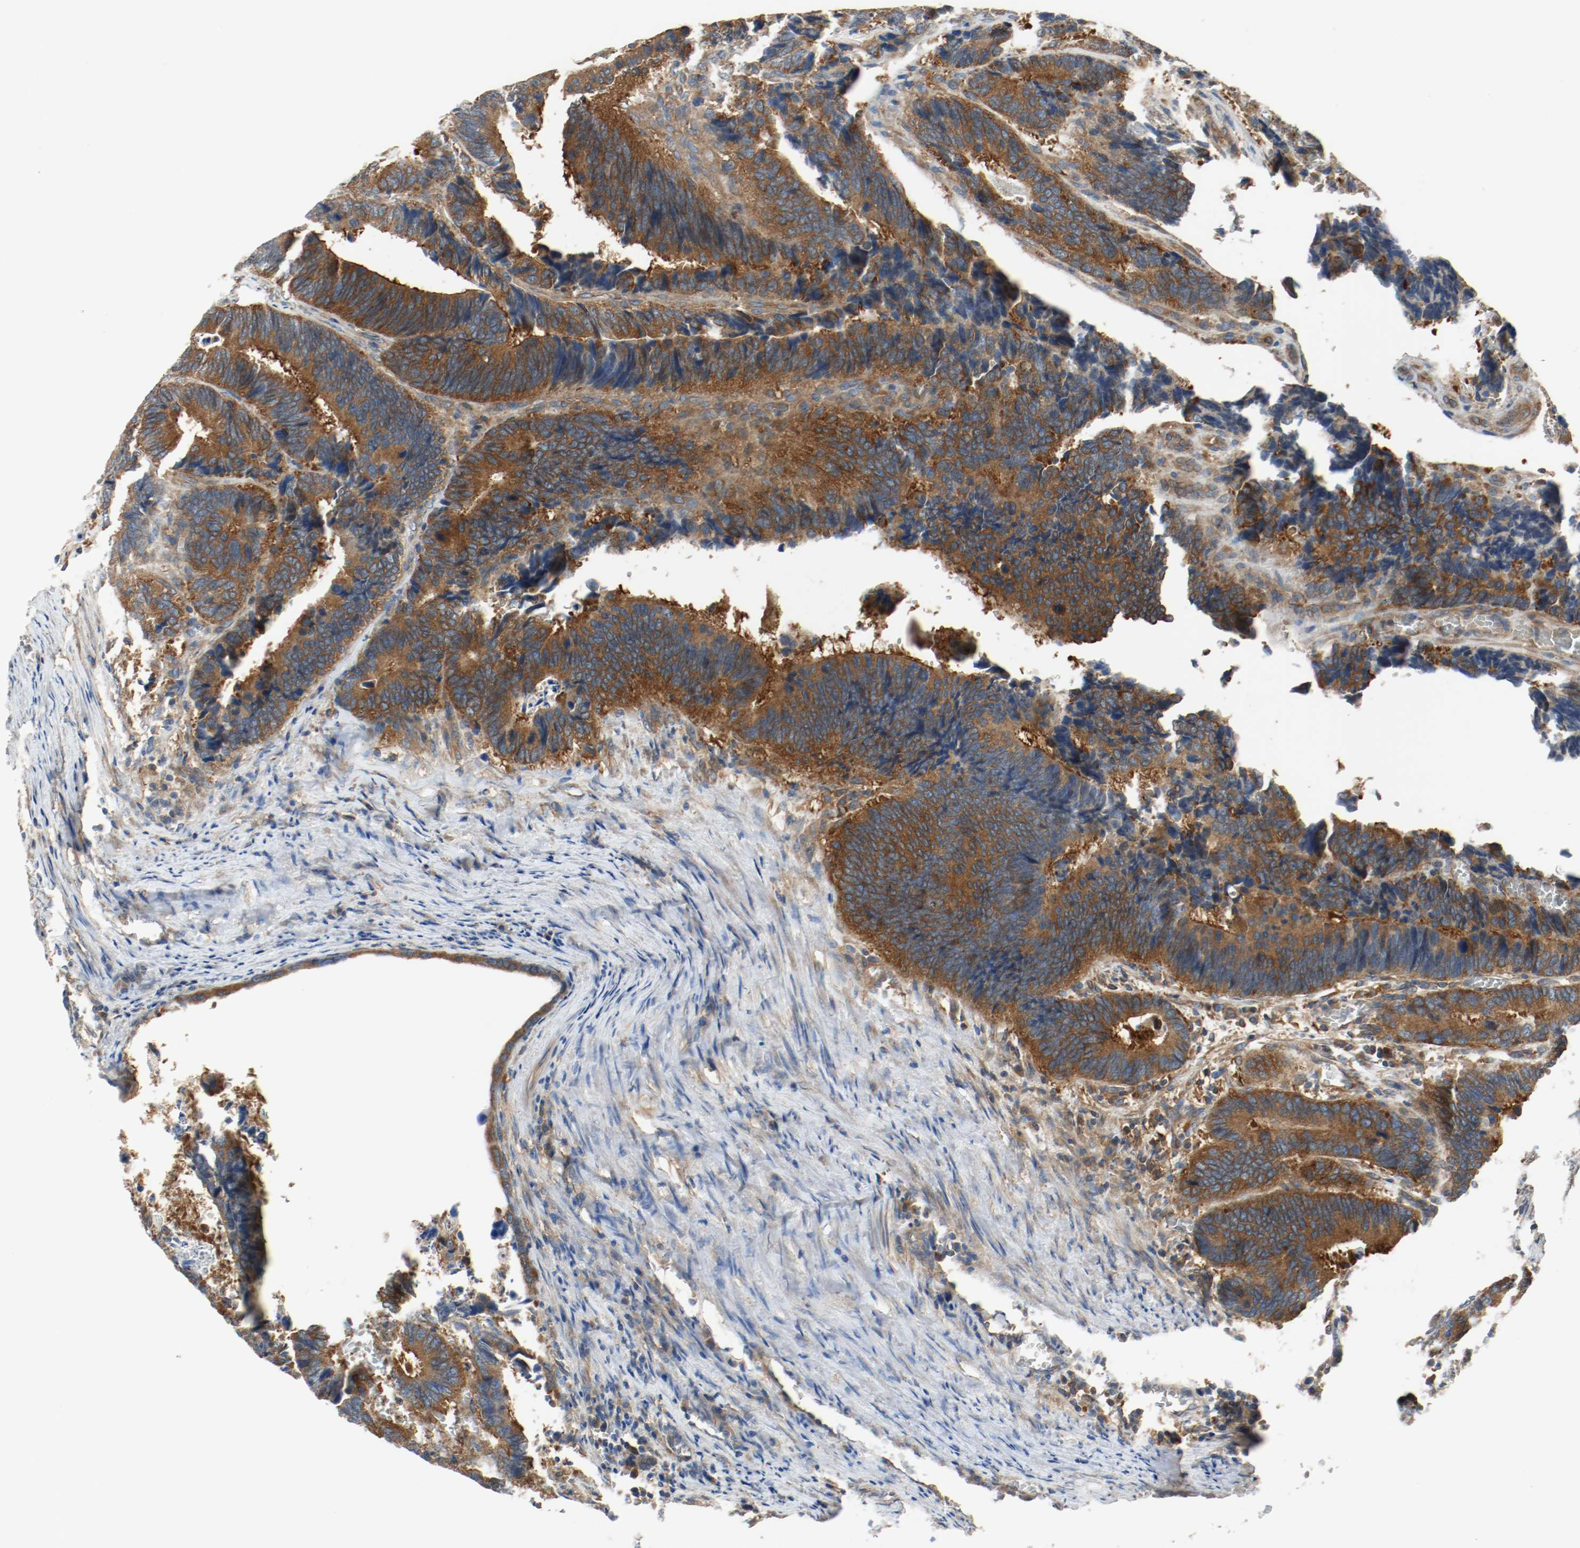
{"staining": {"intensity": "strong", "quantity": ">75%", "location": "cytoplasmic/membranous"}, "tissue": "colorectal cancer", "cell_type": "Tumor cells", "image_type": "cancer", "snomed": [{"axis": "morphology", "description": "Adenocarcinoma, NOS"}, {"axis": "topography", "description": "Colon"}], "caption": "Colorectal cancer (adenocarcinoma) stained with immunohistochemistry exhibits strong cytoplasmic/membranous positivity in approximately >75% of tumor cells.", "gene": "HGS", "patient": {"sex": "male", "age": 72}}